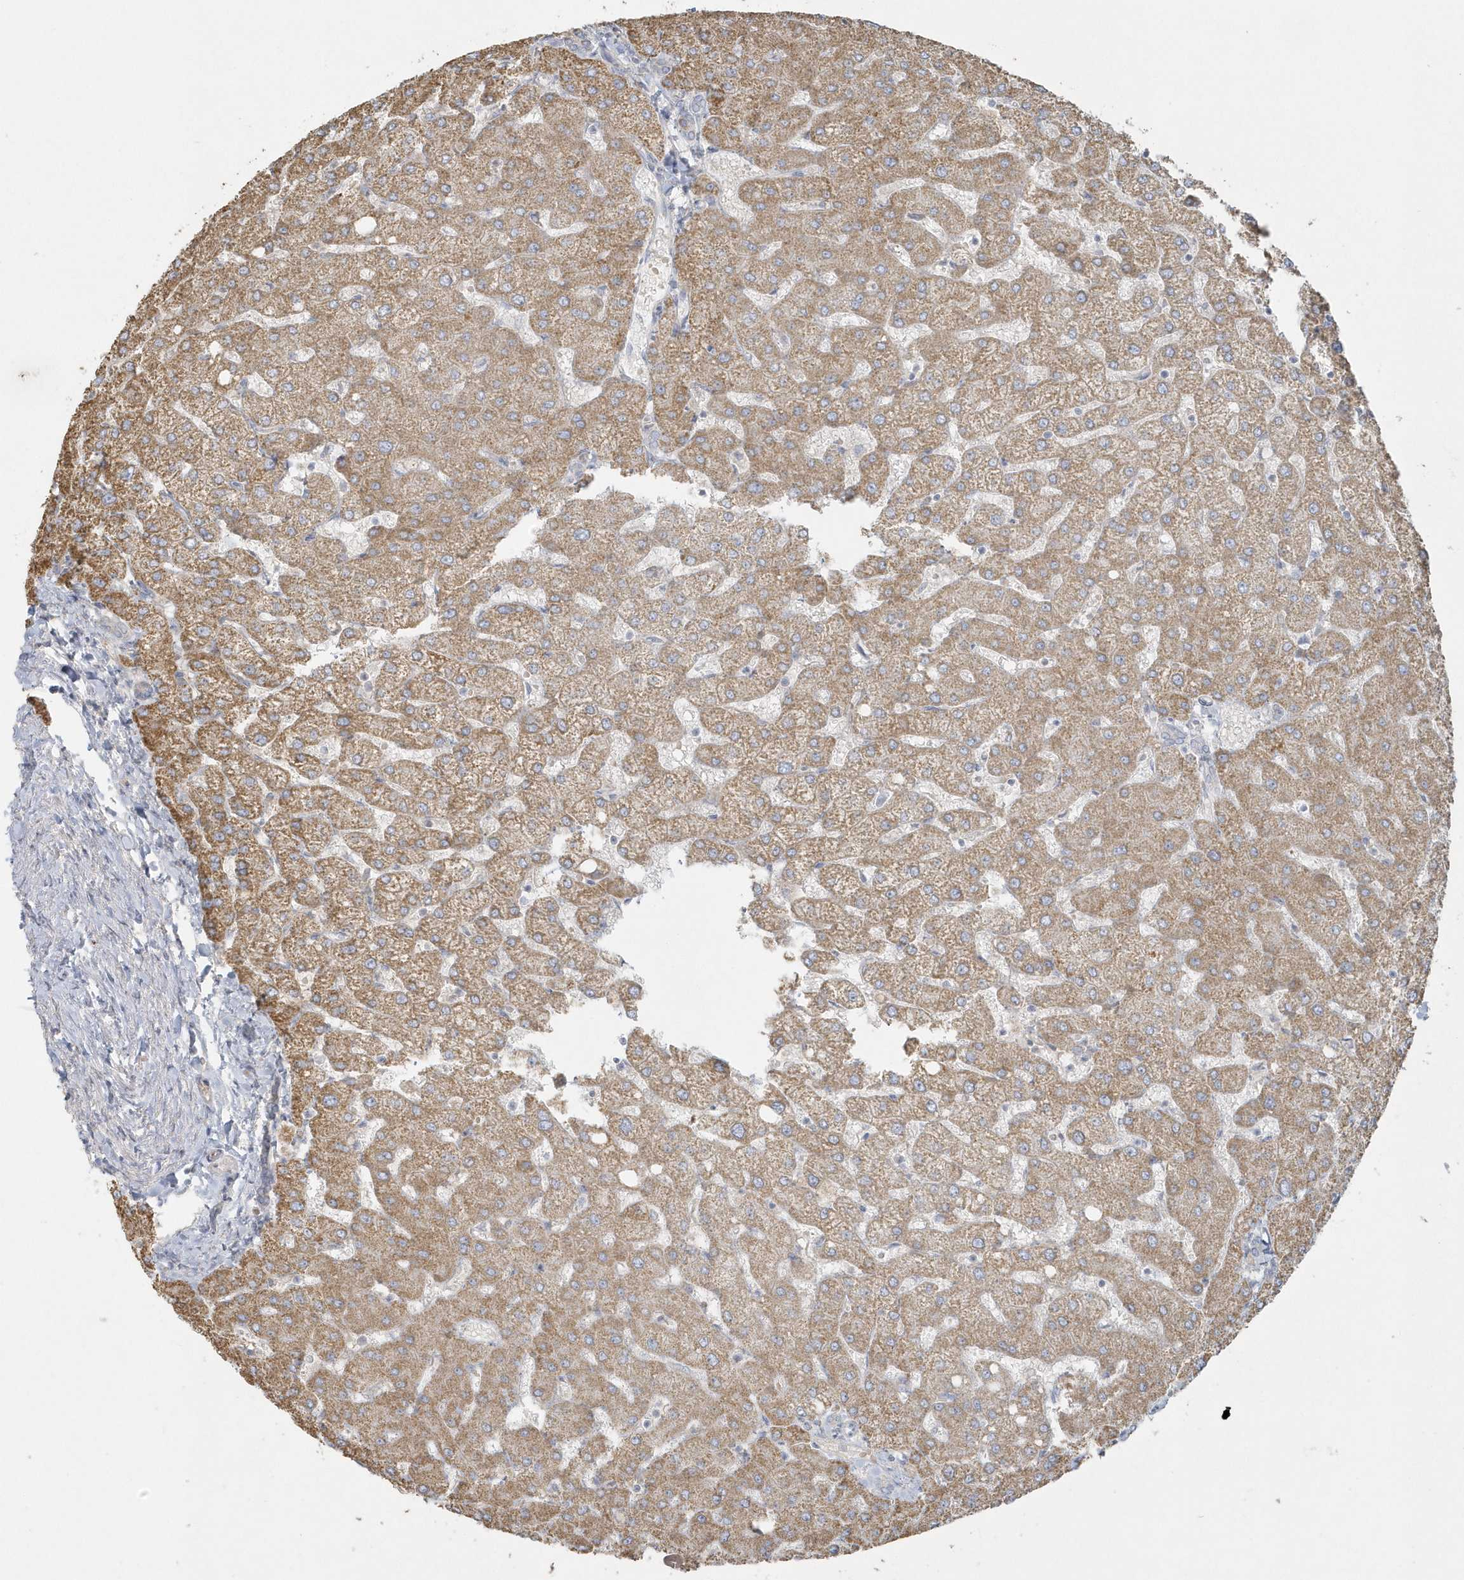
{"staining": {"intensity": "negative", "quantity": "none", "location": "none"}, "tissue": "liver", "cell_type": "Cholangiocytes", "image_type": "normal", "snomed": [{"axis": "morphology", "description": "Normal tissue, NOS"}, {"axis": "topography", "description": "Liver"}], "caption": "DAB (3,3'-diaminobenzidine) immunohistochemical staining of benign liver exhibits no significant positivity in cholangiocytes. Nuclei are stained in blue.", "gene": "BLTP3A", "patient": {"sex": "female", "age": 54}}